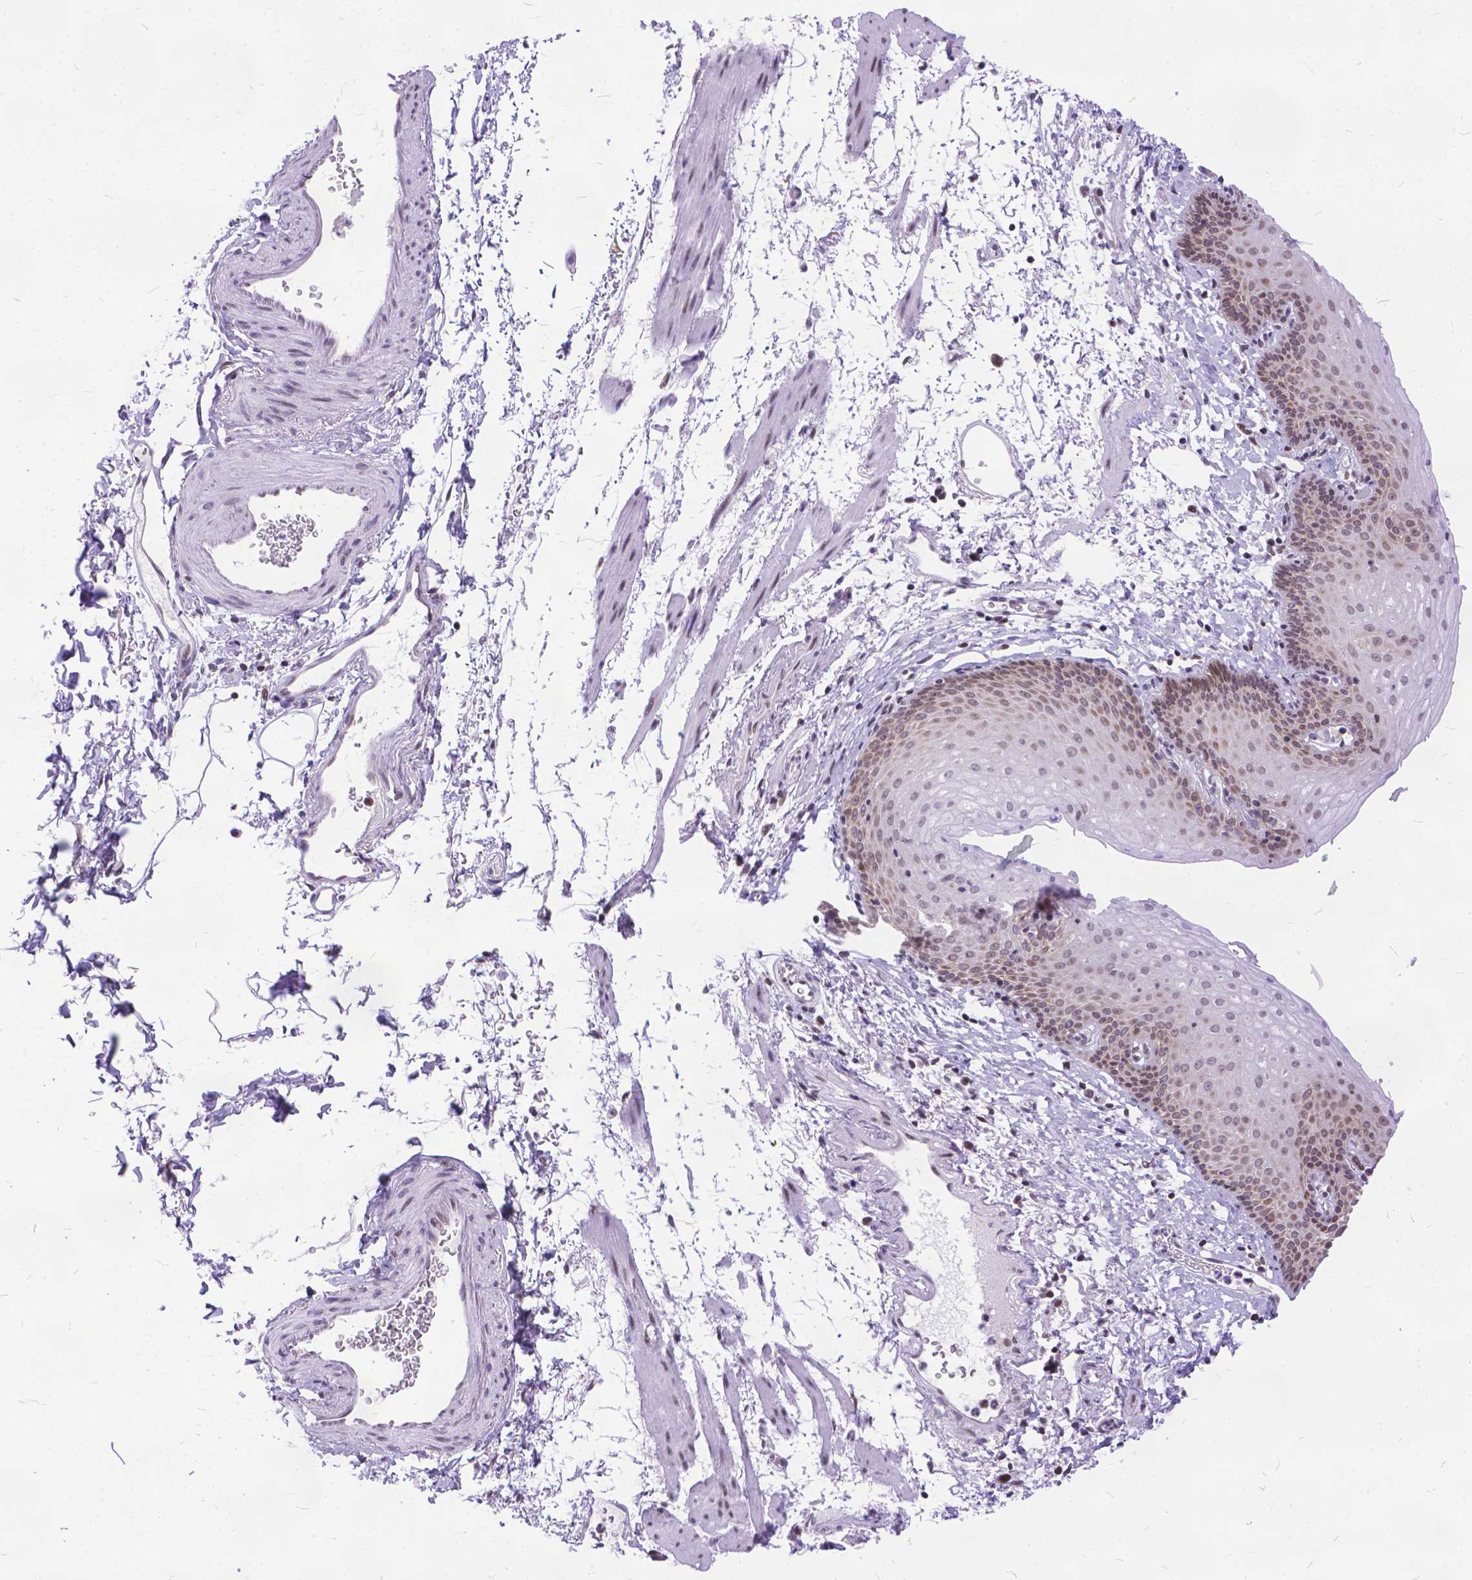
{"staining": {"intensity": "weak", "quantity": "25%-75%", "location": "nuclear"}, "tissue": "esophagus", "cell_type": "Squamous epithelial cells", "image_type": "normal", "snomed": [{"axis": "morphology", "description": "Normal tissue, NOS"}, {"axis": "topography", "description": "Esophagus"}], "caption": "Brown immunohistochemical staining in unremarkable esophagus shows weak nuclear positivity in approximately 25%-75% of squamous epithelial cells.", "gene": "FAM124B", "patient": {"sex": "female", "age": 64}}